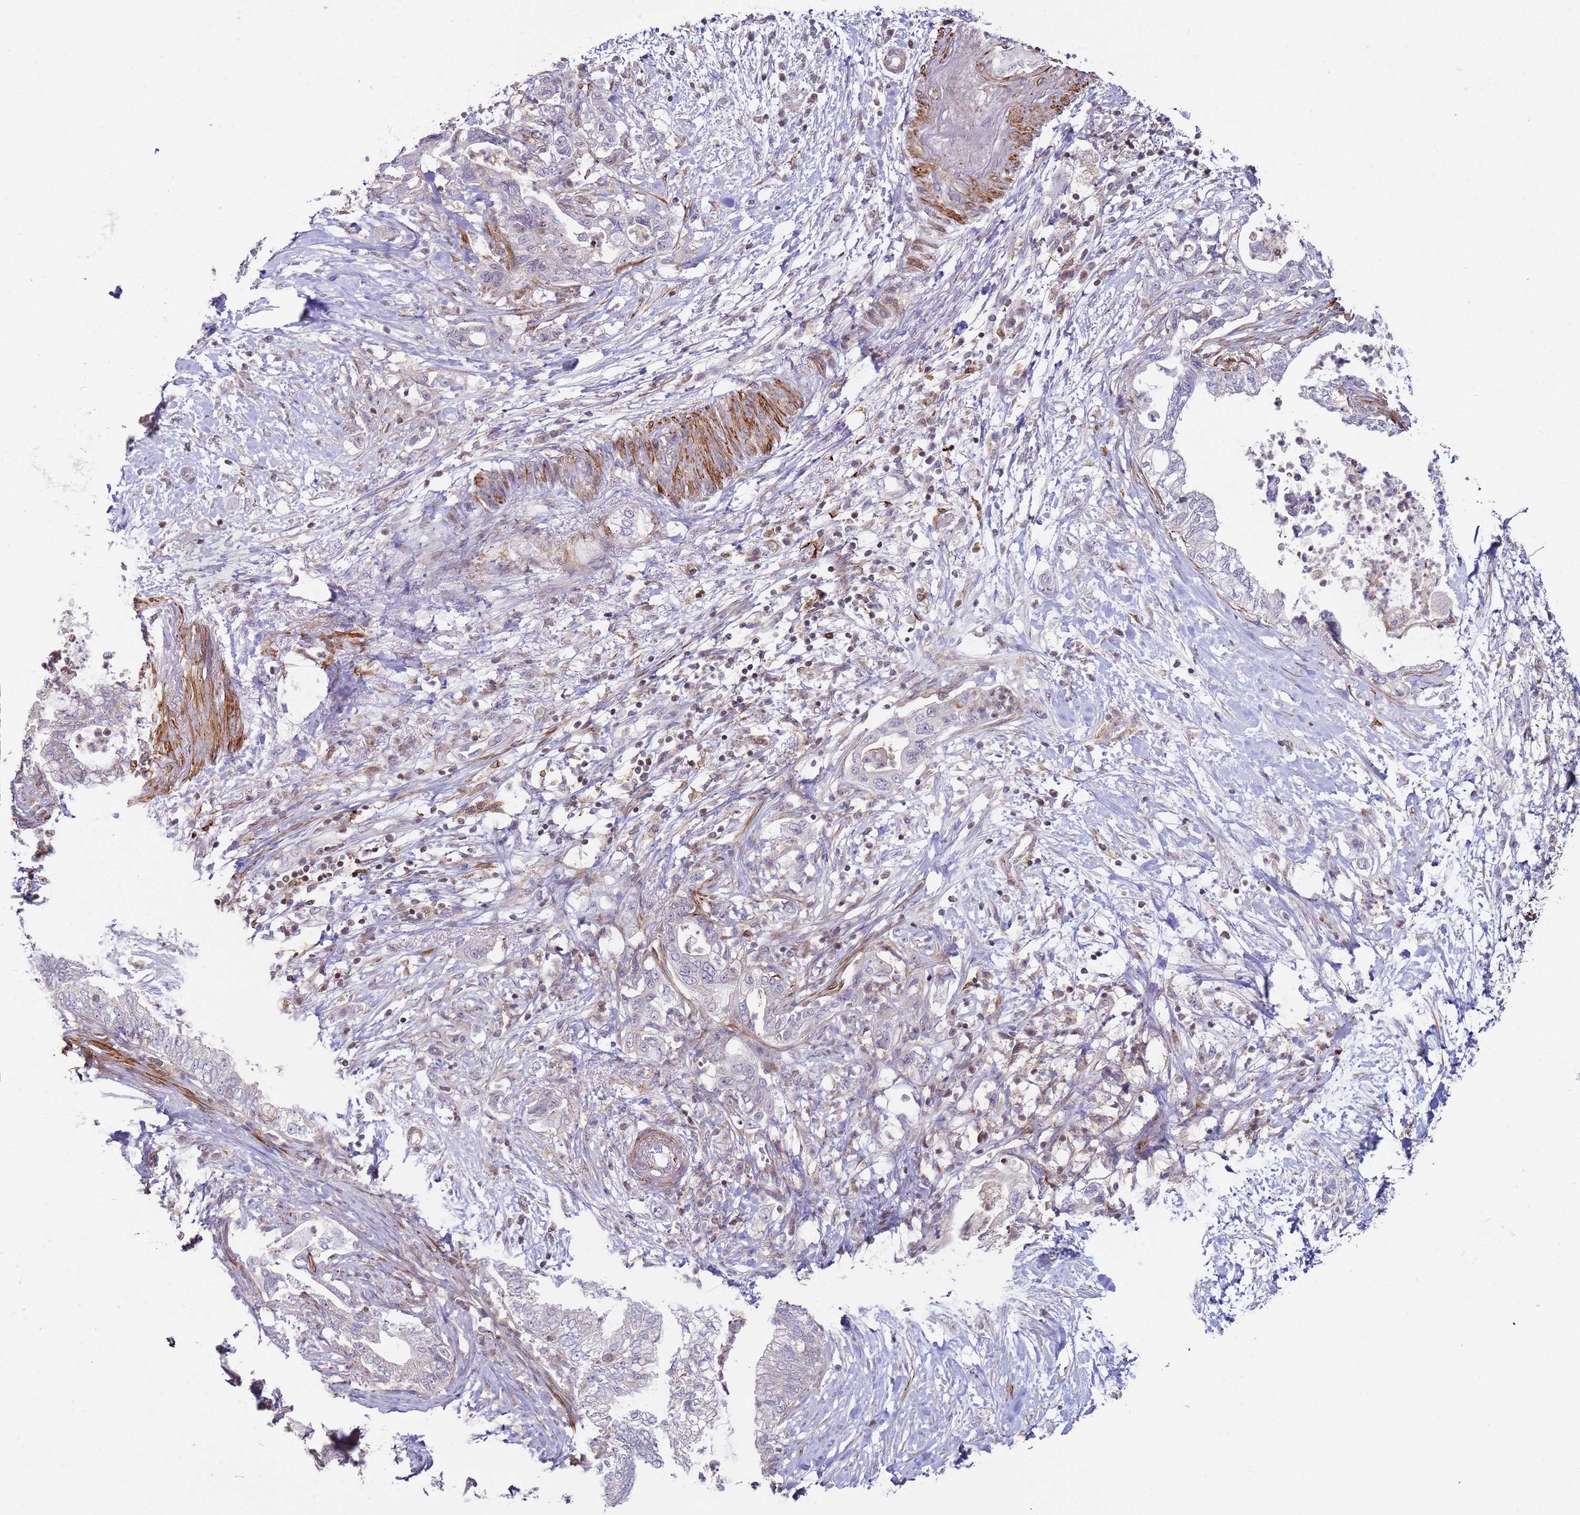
{"staining": {"intensity": "negative", "quantity": "none", "location": "none"}, "tissue": "pancreatic cancer", "cell_type": "Tumor cells", "image_type": "cancer", "snomed": [{"axis": "morphology", "description": "Adenocarcinoma, NOS"}, {"axis": "topography", "description": "Pancreas"}], "caption": "Immunohistochemistry micrograph of neoplastic tissue: adenocarcinoma (pancreatic) stained with DAB shows no significant protein expression in tumor cells.", "gene": "SNAPC4", "patient": {"sex": "female", "age": 73}}